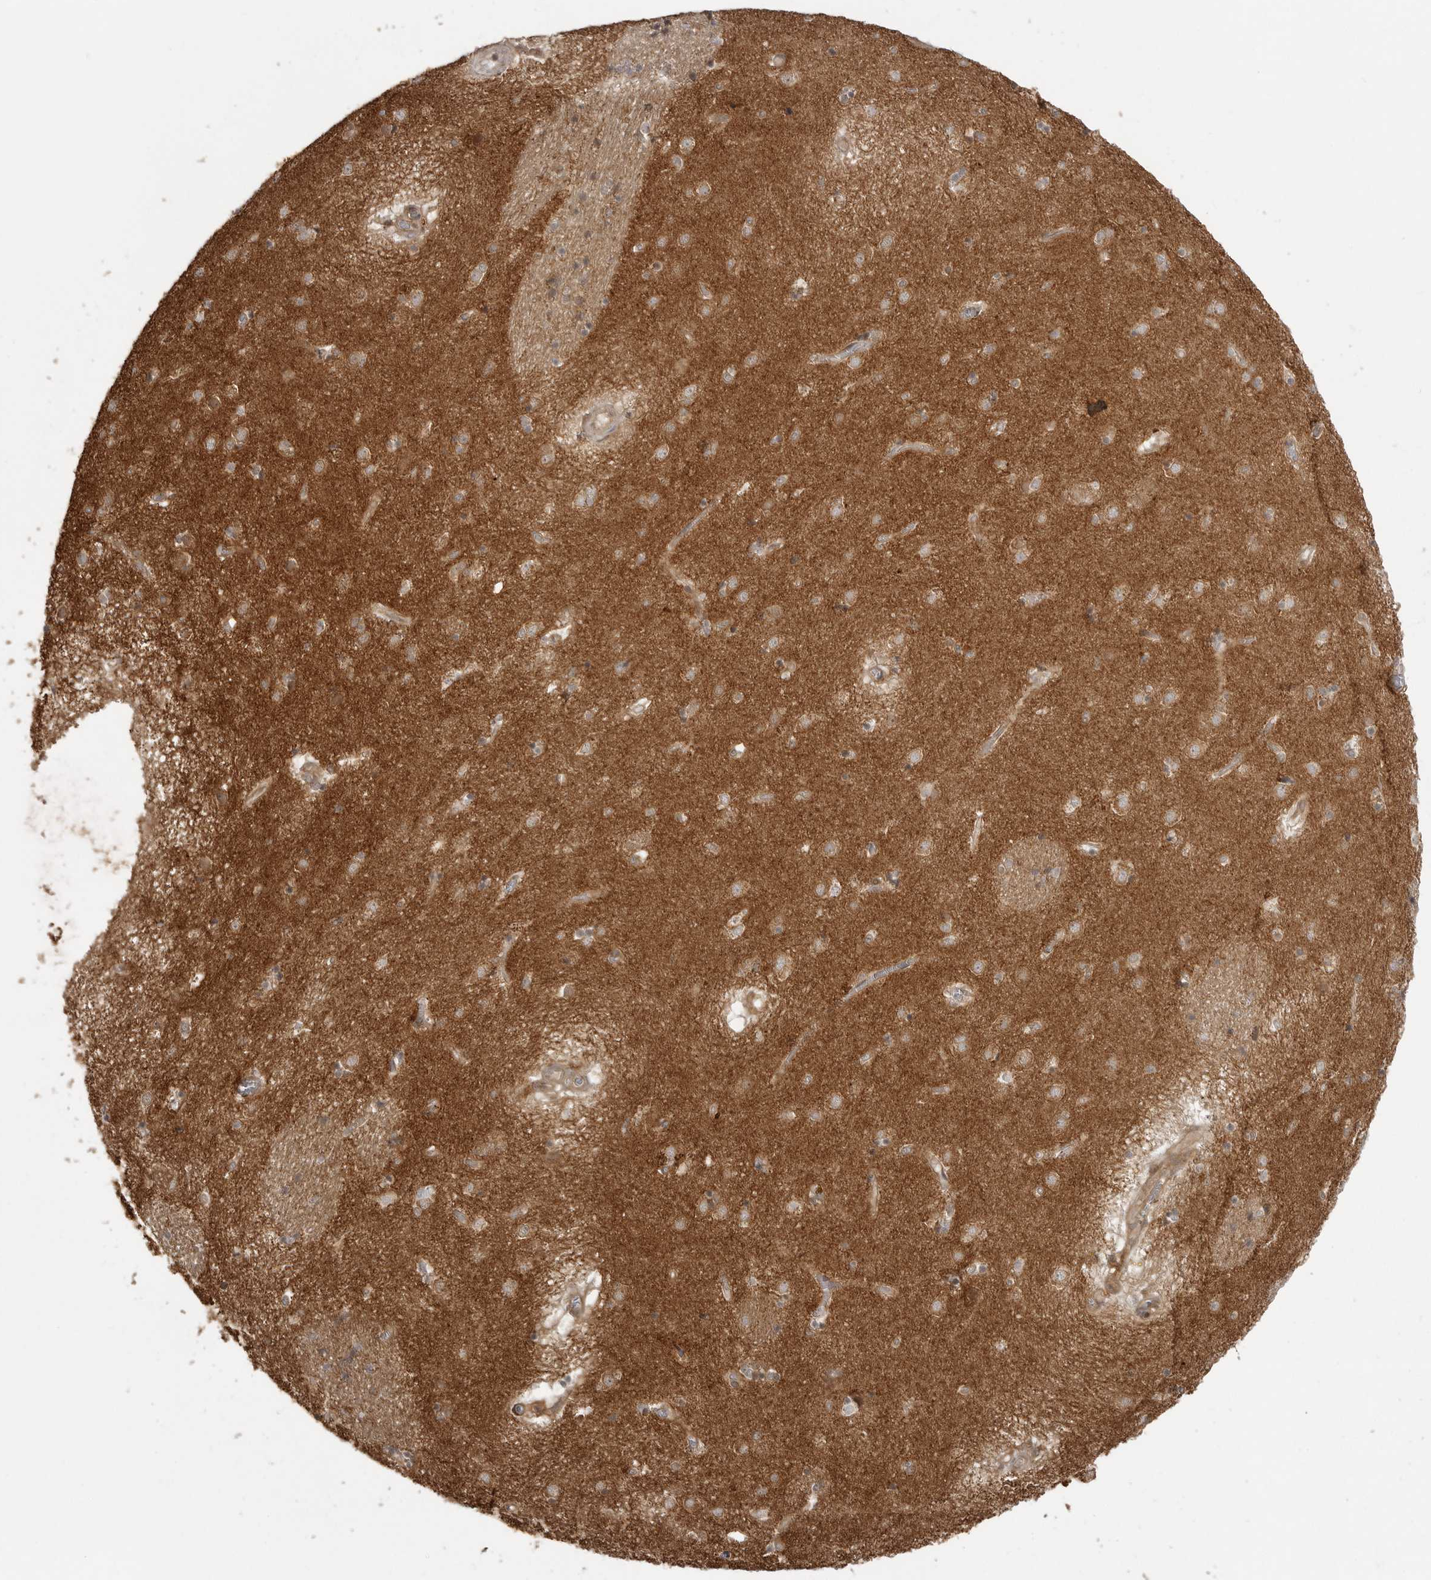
{"staining": {"intensity": "moderate", "quantity": "25%-75%", "location": "cytoplasmic/membranous,nuclear"}, "tissue": "caudate", "cell_type": "Glial cells", "image_type": "normal", "snomed": [{"axis": "morphology", "description": "Normal tissue, NOS"}, {"axis": "topography", "description": "Lateral ventricle wall"}], "caption": "Immunohistochemistry (IHC) histopathology image of benign caudate: human caudate stained using immunohistochemistry (IHC) exhibits medium levels of moderate protein expression localized specifically in the cytoplasmic/membranous,nuclear of glial cells, appearing as a cytoplasmic/membranous,nuclear brown color.", "gene": "FAT3", "patient": {"sex": "male", "age": 70}}